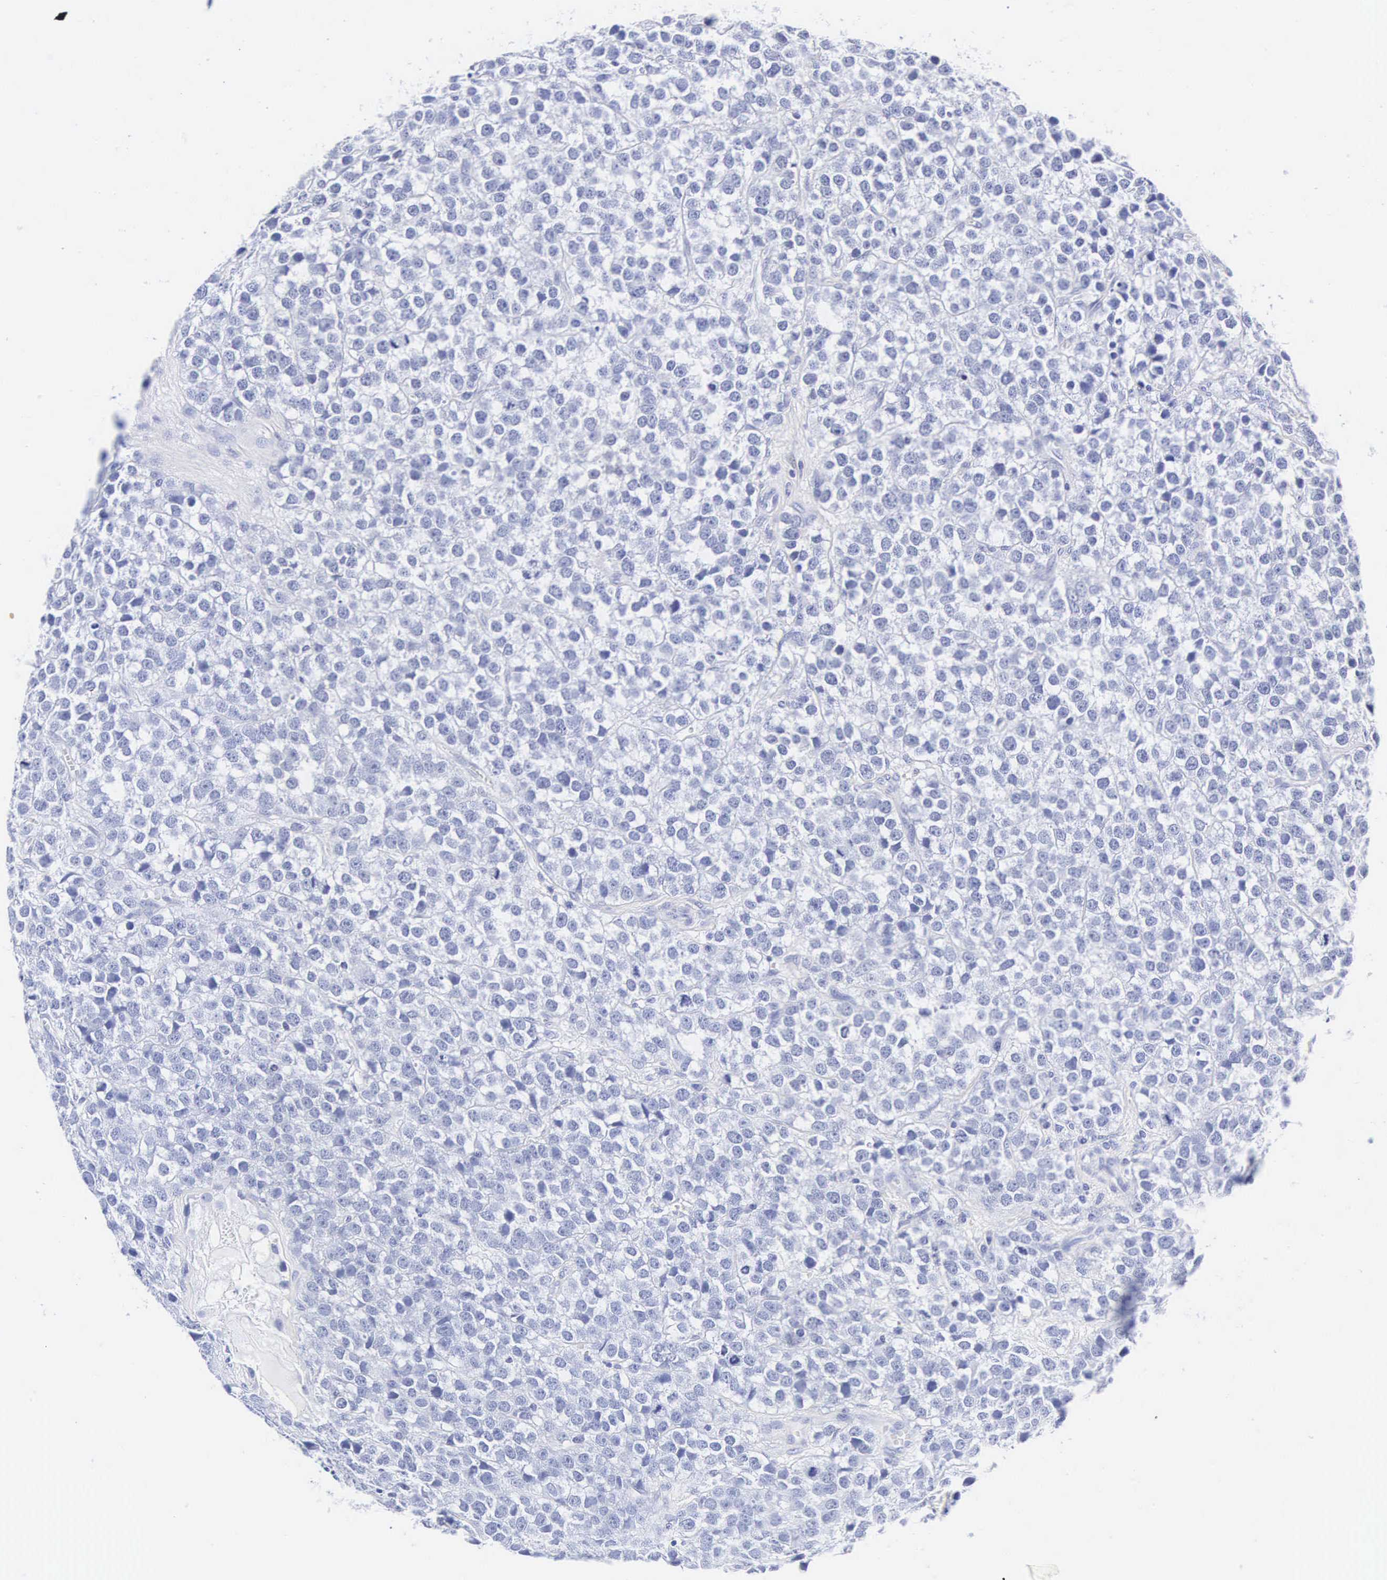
{"staining": {"intensity": "negative", "quantity": "none", "location": "none"}, "tissue": "testis cancer", "cell_type": "Tumor cells", "image_type": "cancer", "snomed": [{"axis": "morphology", "description": "Seminoma, NOS"}, {"axis": "topography", "description": "Testis"}], "caption": "Micrograph shows no significant protein expression in tumor cells of testis cancer (seminoma).", "gene": "INS", "patient": {"sex": "male", "age": 25}}